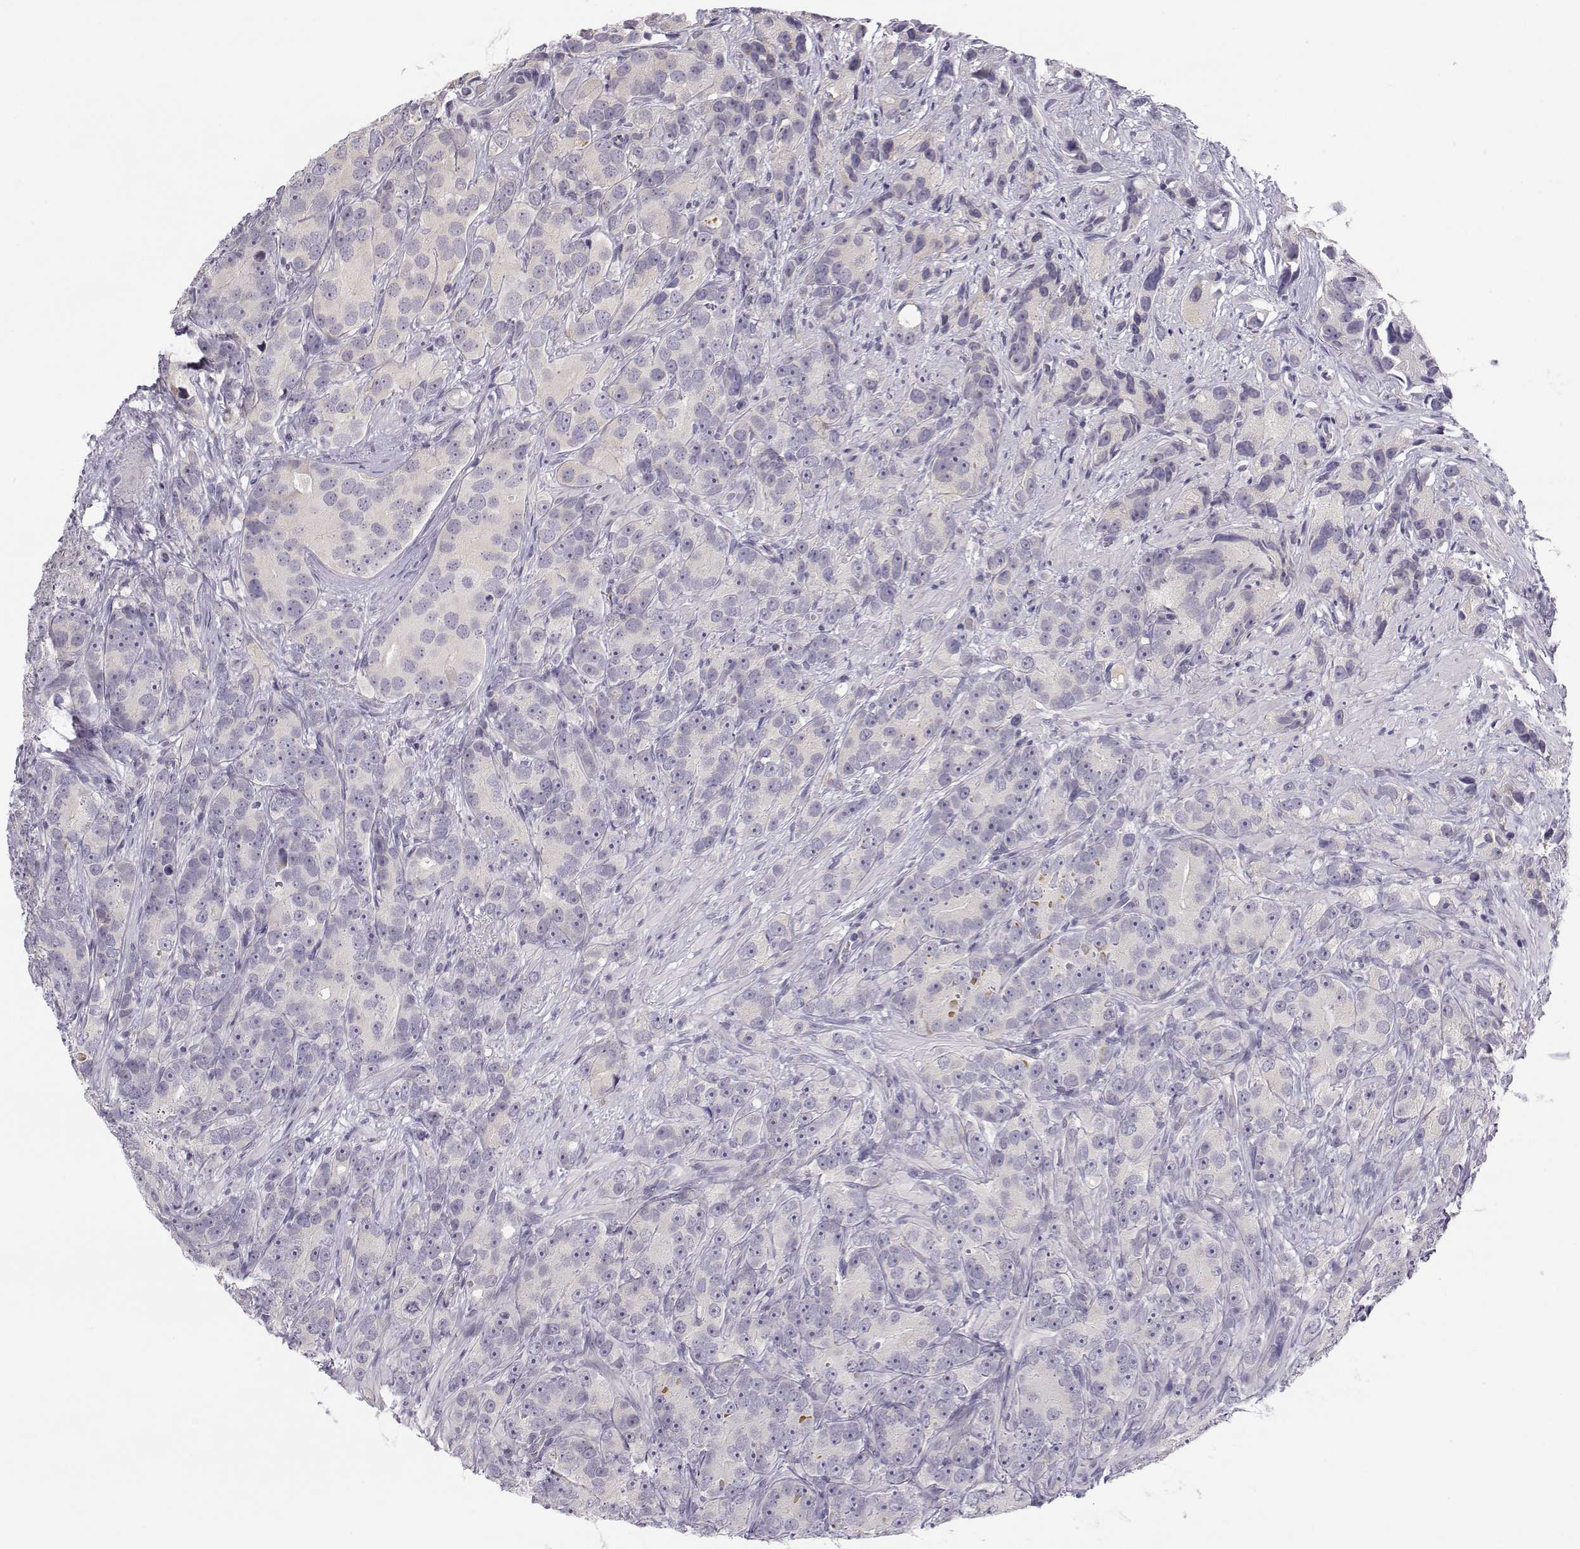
{"staining": {"intensity": "negative", "quantity": "none", "location": "none"}, "tissue": "prostate cancer", "cell_type": "Tumor cells", "image_type": "cancer", "snomed": [{"axis": "morphology", "description": "Adenocarcinoma, High grade"}, {"axis": "topography", "description": "Prostate"}], "caption": "A high-resolution histopathology image shows immunohistochemistry staining of high-grade adenocarcinoma (prostate), which shows no significant positivity in tumor cells.", "gene": "ACSL6", "patient": {"sex": "male", "age": 90}}